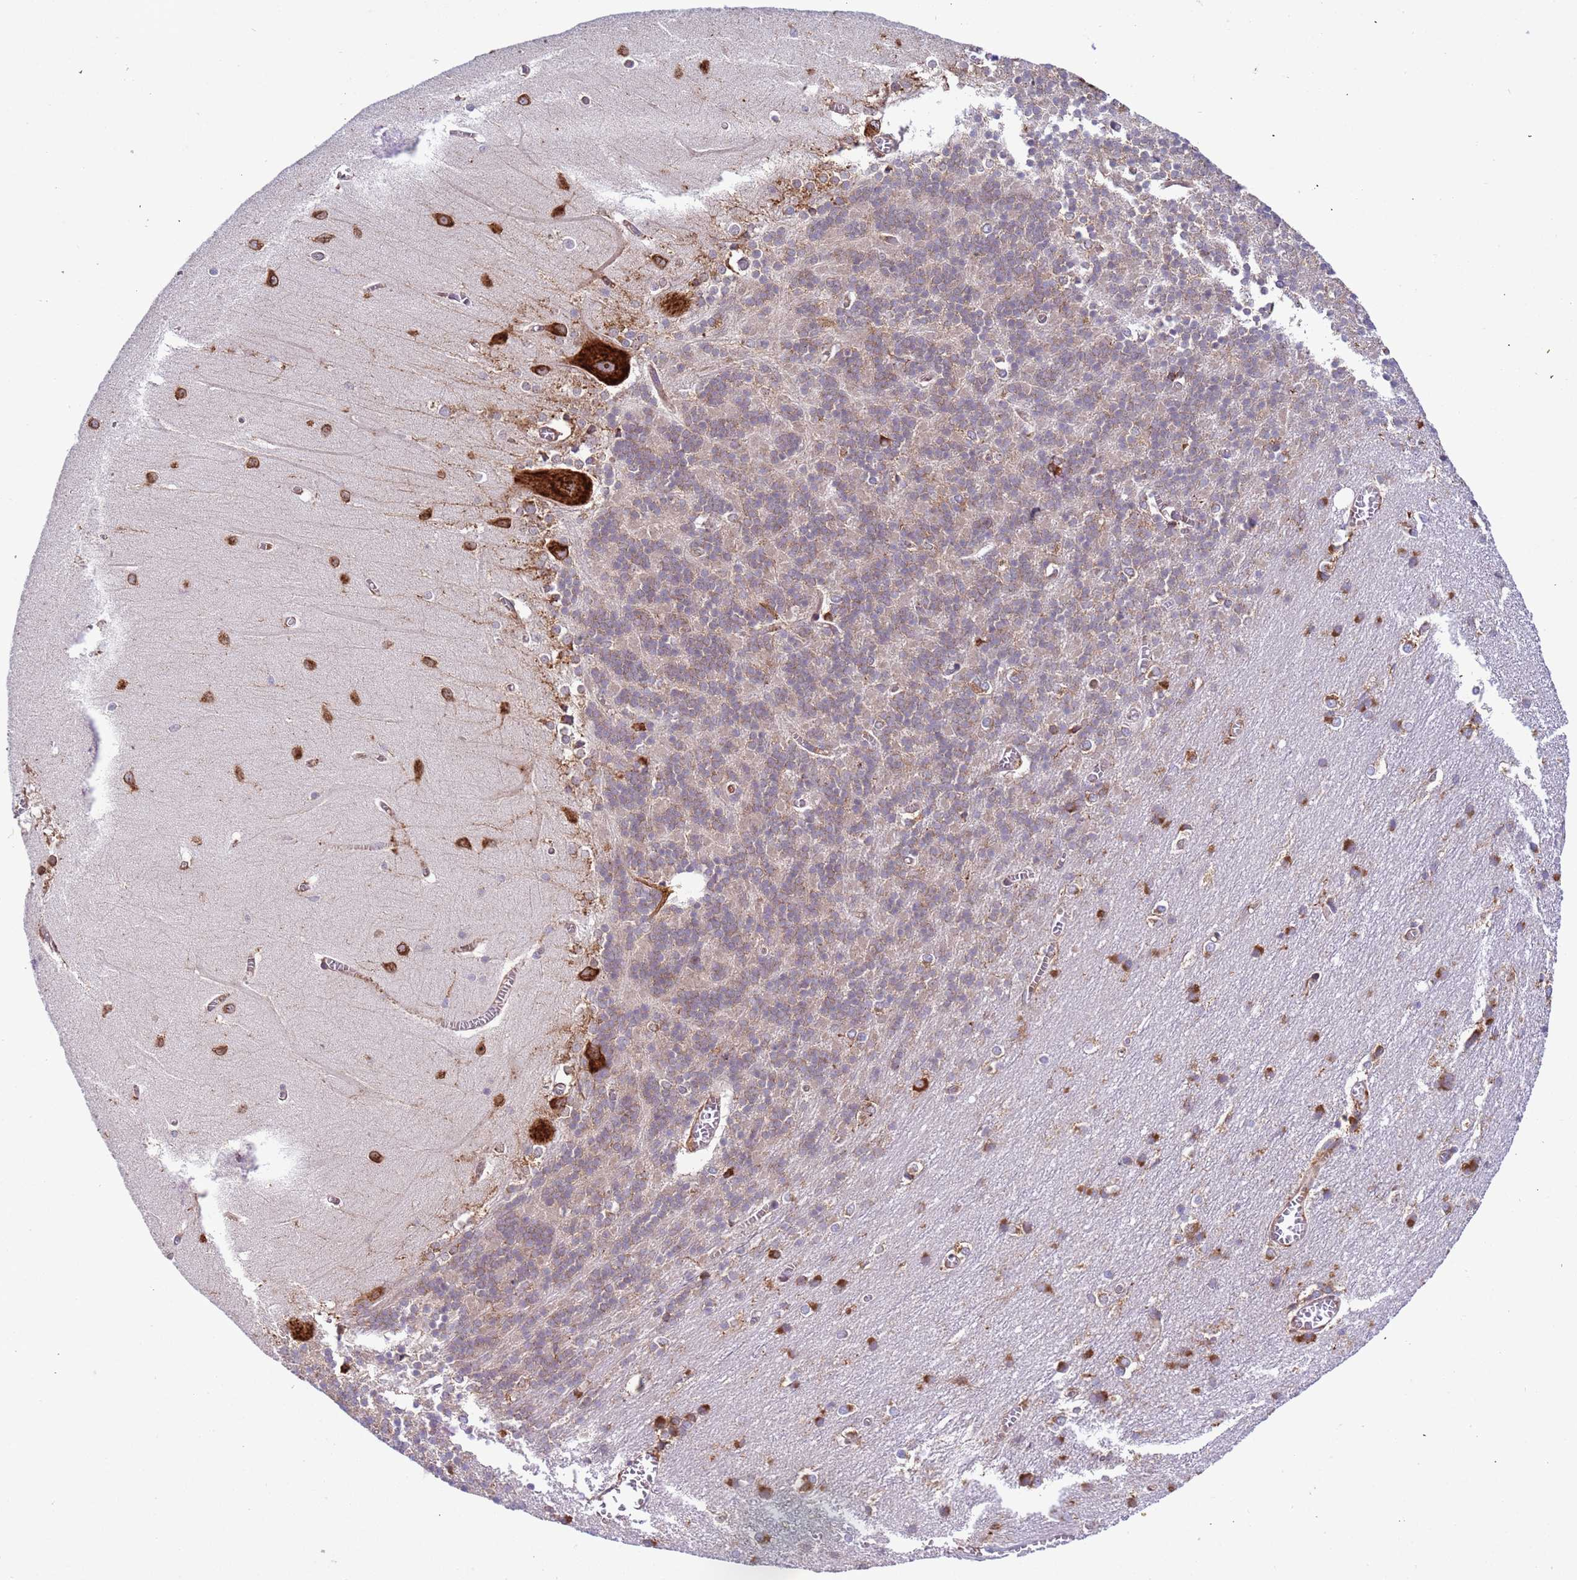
{"staining": {"intensity": "weak", "quantity": "25%-75%", "location": "cytoplasmic/membranous"}, "tissue": "cerebellum", "cell_type": "Cells in granular layer", "image_type": "normal", "snomed": [{"axis": "morphology", "description": "Normal tissue, NOS"}, {"axis": "topography", "description": "Cerebellum"}], "caption": "Immunohistochemistry (IHC) of unremarkable human cerebellum exhibits low levels of weak cytoplasmic/membranous staining in about 25%-75% of cells in granular layer. (DAB (3,3'-diaminobenzidine) = brown stain, brightfield microscopy at high magnification).", "gene": "RPL36", "patient": {"sex": "male", "age": 37}}